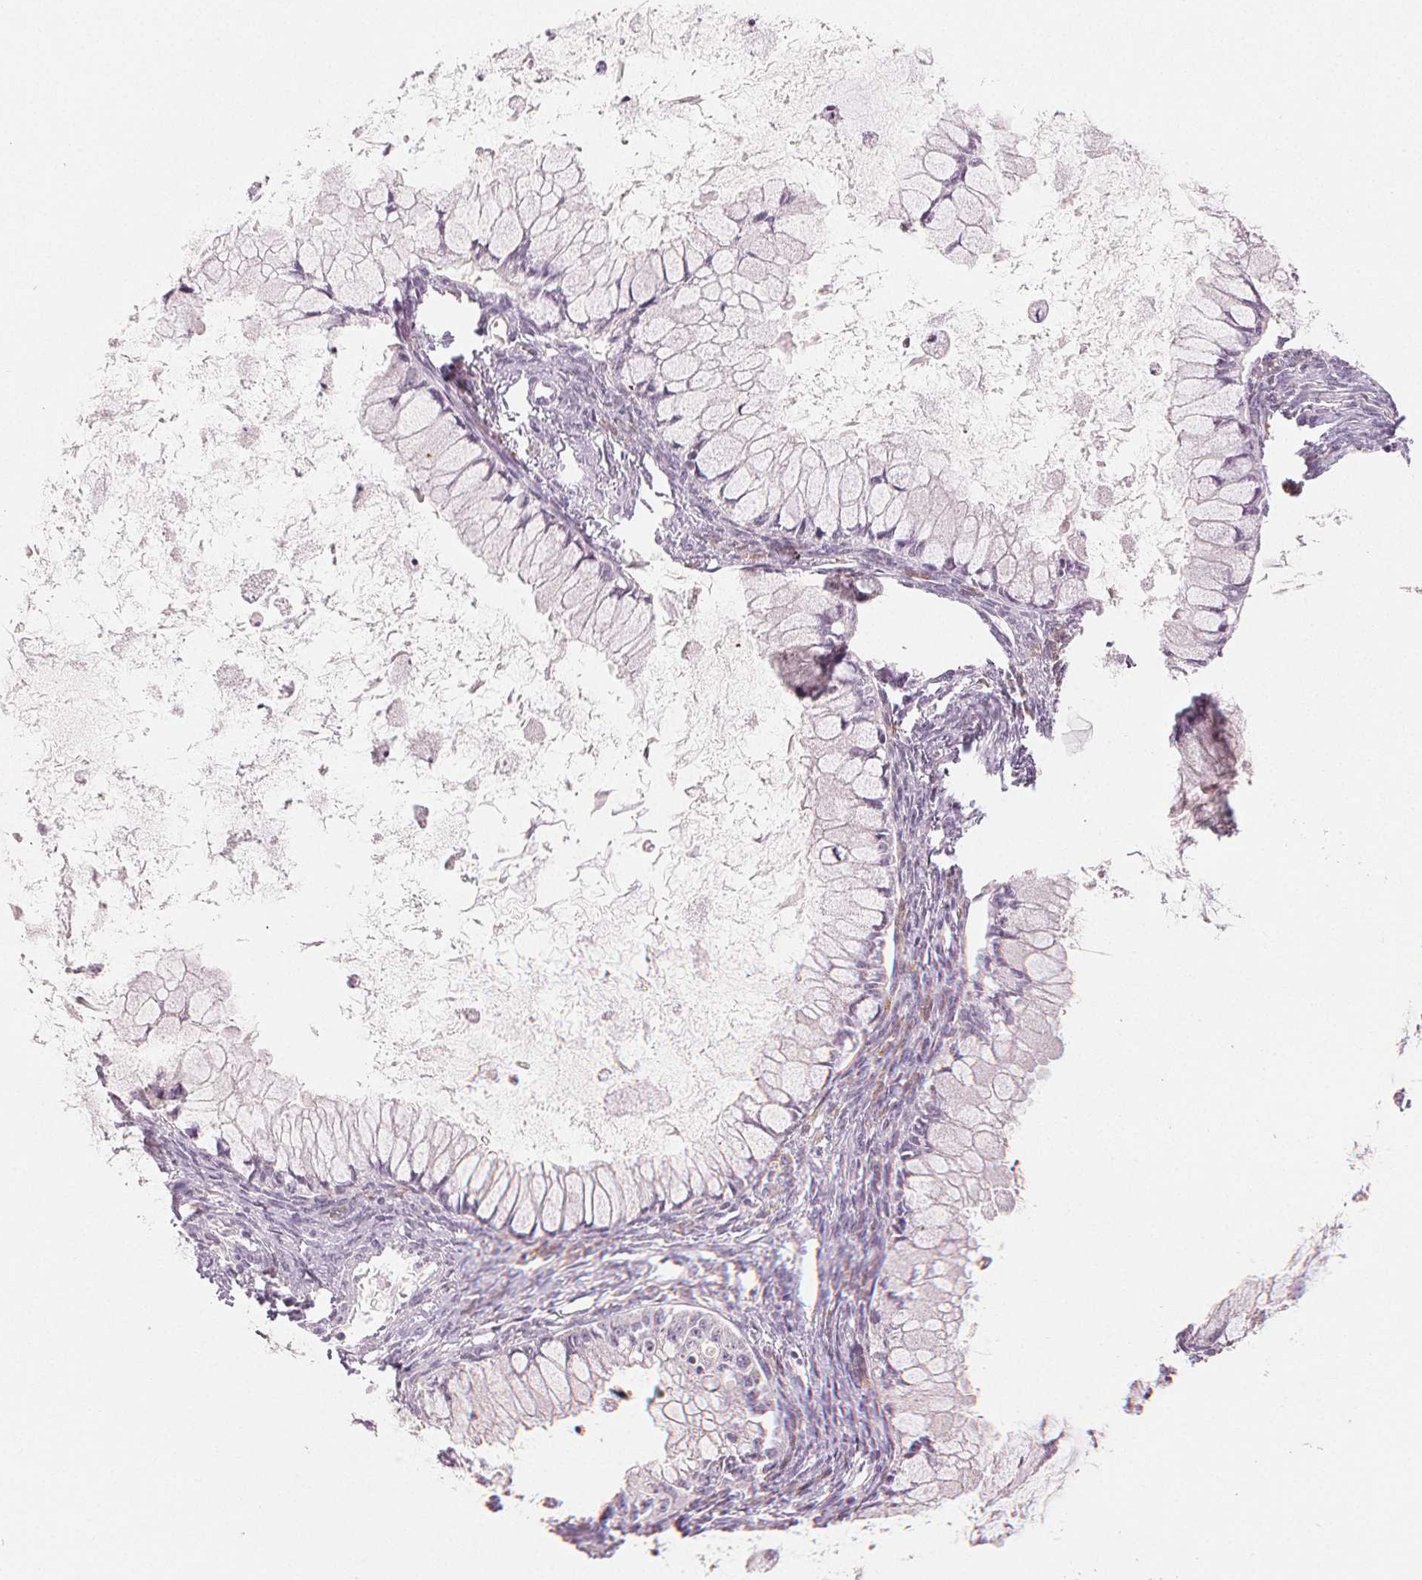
{"staining": {"intensity": "negative", "quantity": "none", "location": "none"}, "tissue": "ovarian cancer", "cell_type": "Tumor cells", "image_type": "cancer", "snomed": [{"axis": "morphology", "description": "Cystadenocarcinoma, mucinous, NOS"}, {"axis": "topography", "description": "Ovary"}], "caption": "This histopathology image is of ovarian cancer (mucinous cystadenocarcinoma) stained with immunohistochemistry to label a protein in brown with the nuclei are counter-stained blue. There is no staining in tumor cells.", "gene": "MAP1LC3A", "patient": {"sex": "female", "age": 34}}